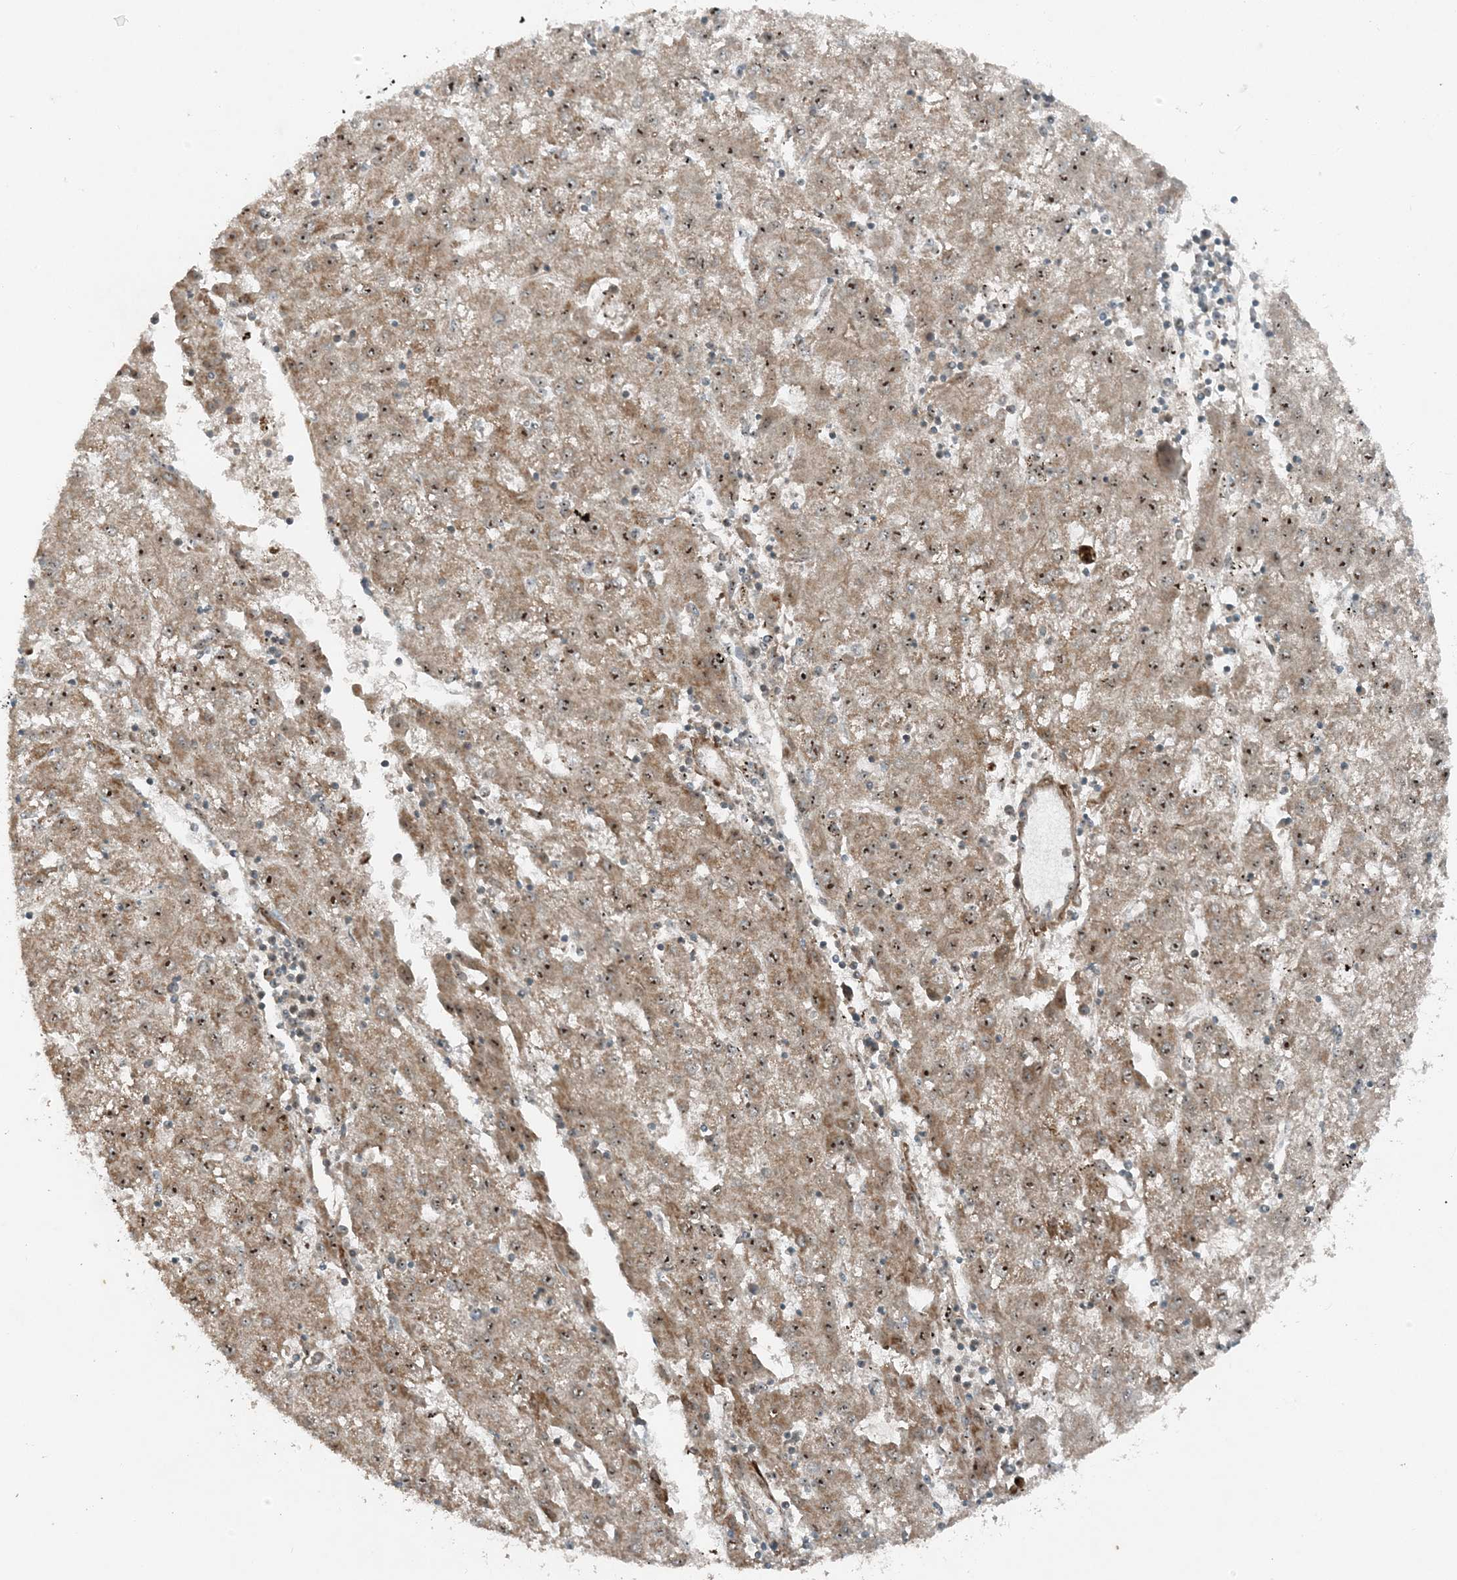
{"staining": {"intensity": "moderate", "quantity": ">75%", "location": "cytoplasmic/membranous,nuclear"}, "tissue": "liver cancer", "cell_type": "Tumor cells", "image_type": "cancer", "snomed": [{"axis": "morphology", "description": "Carcinoma, Hepatocellular, NOS"}, {"axis": "topography", "description": "Liver"}], "caption": "Moderate cytoplasmic/membranous and nuclear expression for a protein is present in about >75% of tumor cells of liver cancer (hepatocellular carcinoma) using immunohistochemistry (IHC).", "gene": "MITD1", "patient": {"sex": "male", "age": 72}}